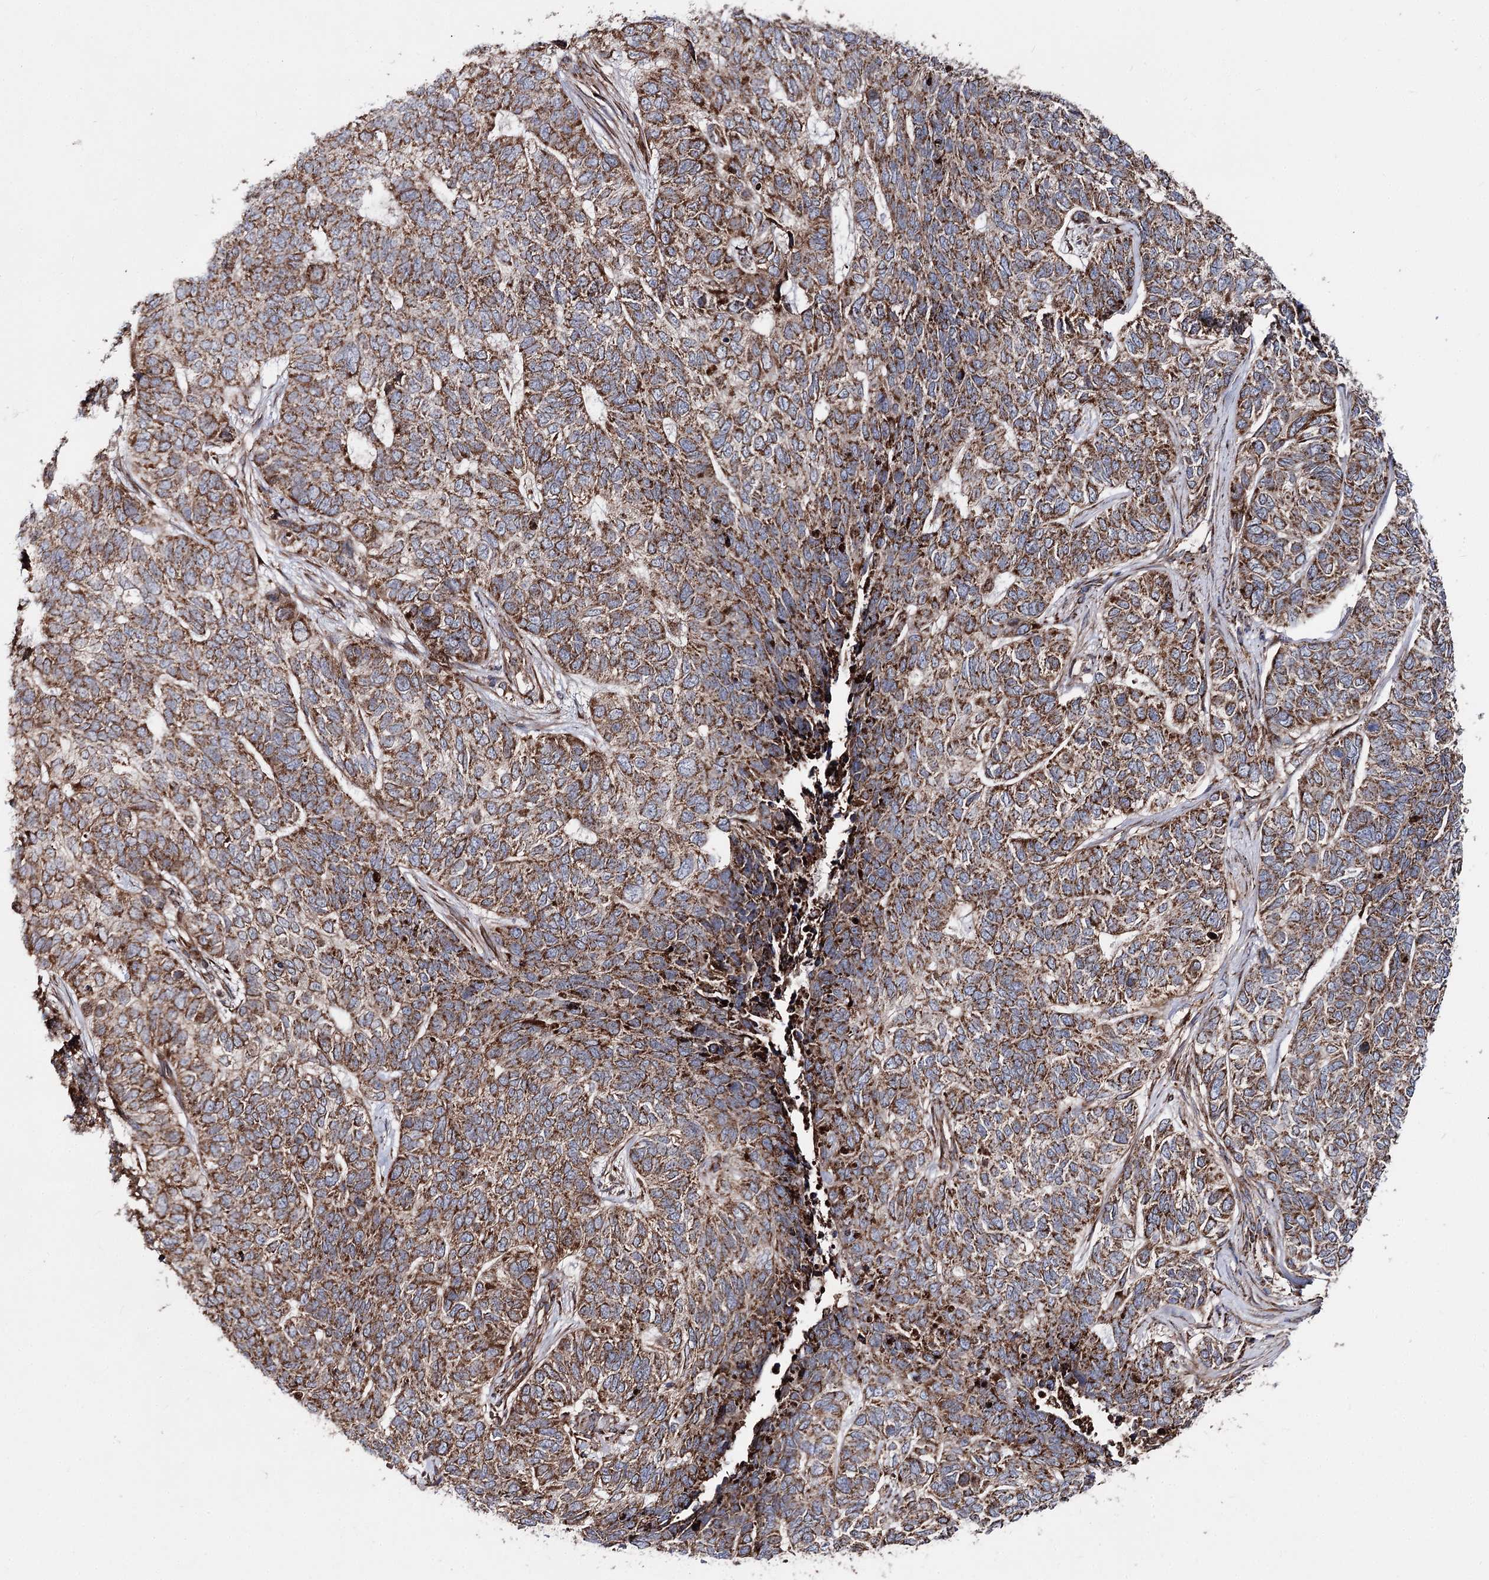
{"staining": {"intensity": "moderate", "quantity": ">75%", "location": "cytoplasmic/membranous"}, "tissue": "skin cancer", "cell_type": "Tumor cells", "image_type": "cancer", "snomed": [{"axis": "morphology", "description": "Basal cell carcinoma"}, {"axis": "topography", "description": "Skin"}], "caption": "High-power microscopy captured an IHC image of skin cancer (basal cell carcinoma), revealing moderate cytoplasmic/membranous expression in about >75% of tumor cells.", "gene": "MSANTD2", "patient": {"sex": "female", "age": 65}}